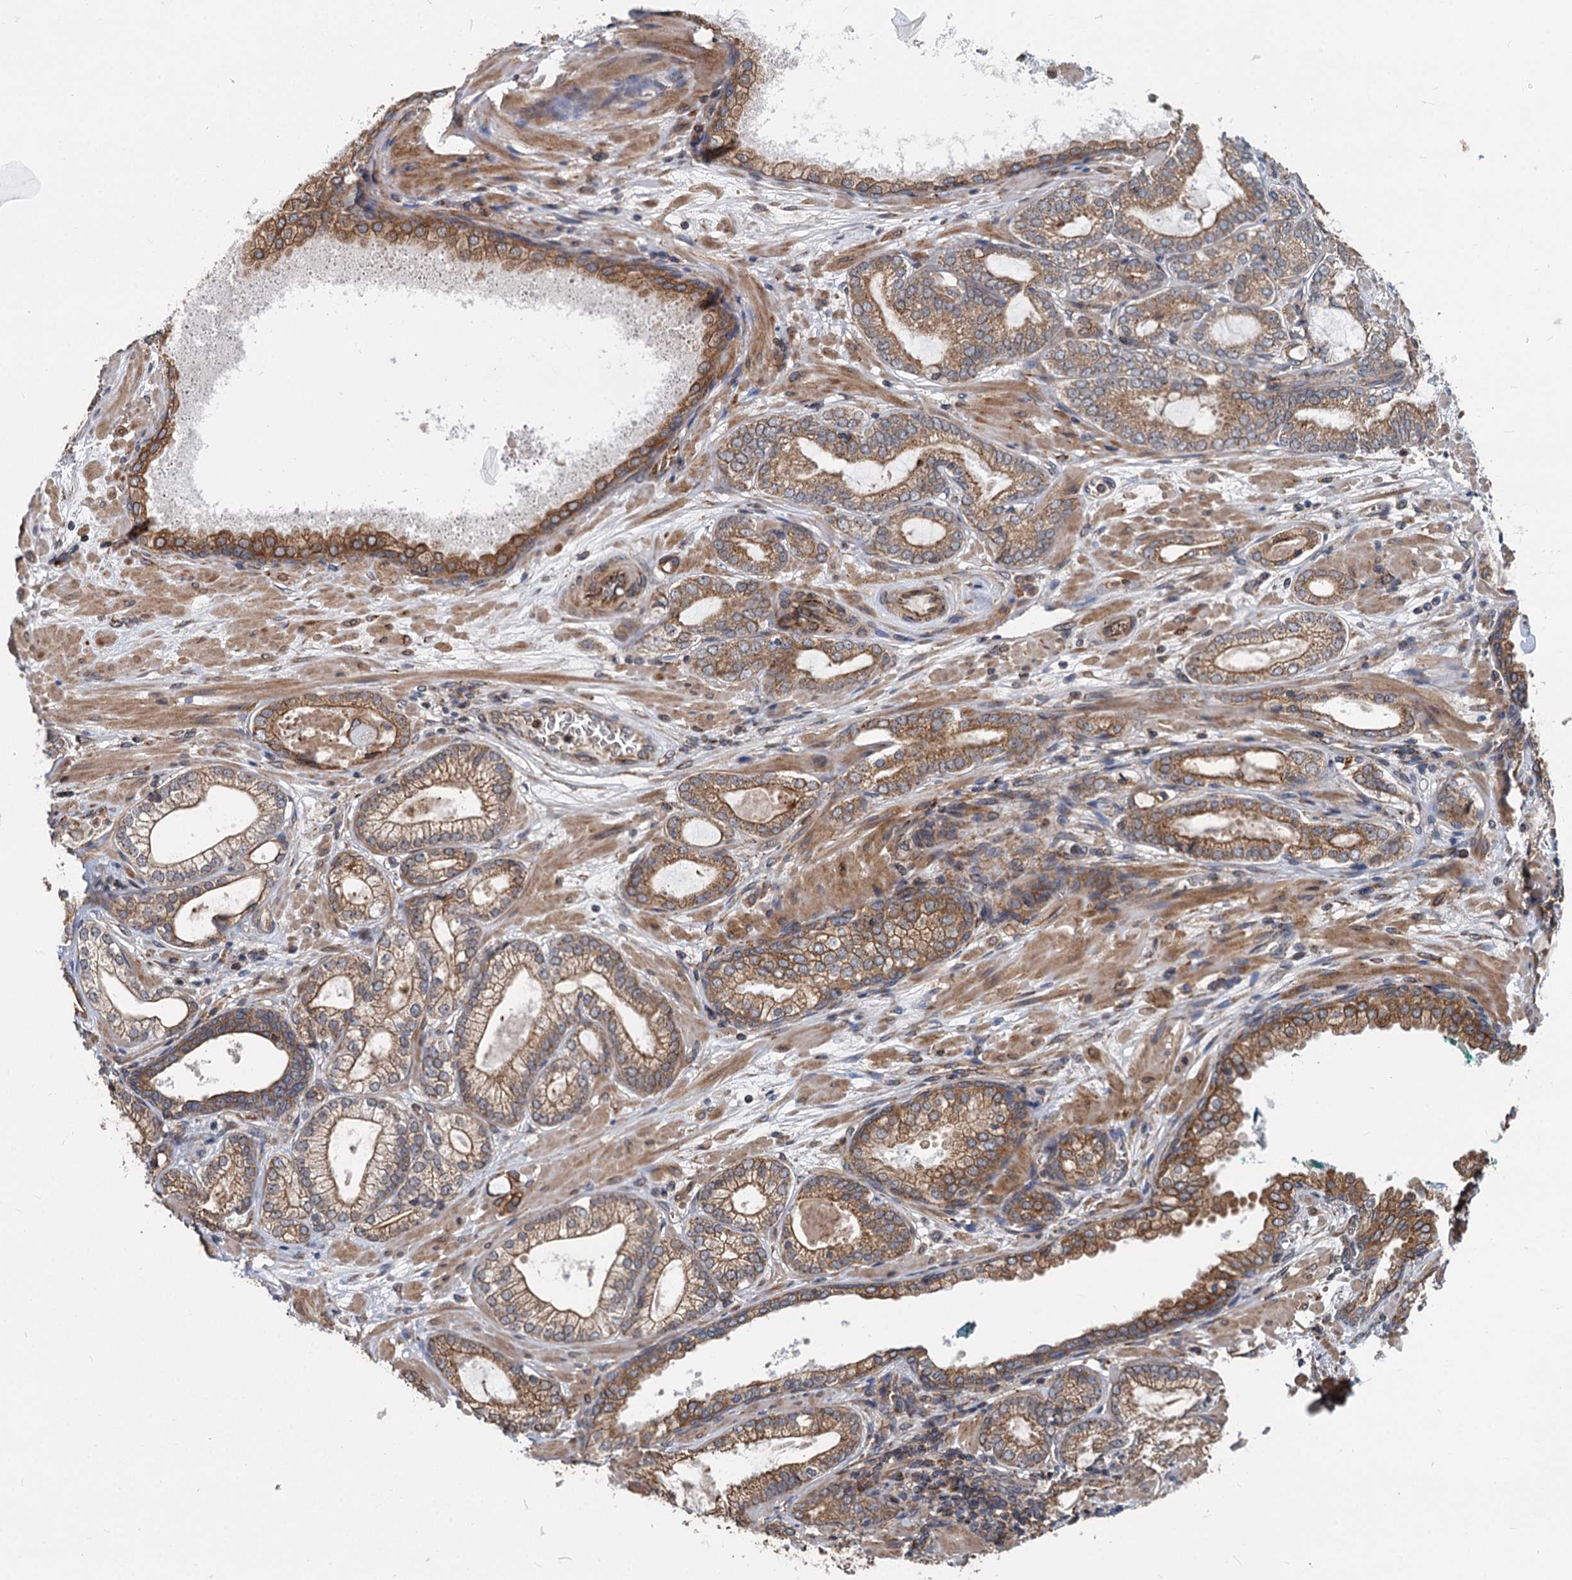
{"staining": {"intensity": "moderate", "quantity": ">75%", "location": "cytoplasmic/membranous"}, "tissue": "prostate cancer", "cell_type": "Tumor cells", "image_type": "cancer", "snomed": [{"axis": "morphology", "description": "Adenocarcinoma, High grade"}, {"axis": "topography", "description": "Prostate"}], "caption": "Approximately >75% of tumor cells in adenocarcinoma (high-grade) (prostate) exhibit moderate cytoplasmic/membranous protein expression as visualized by brown immunohistochemical staining.", "gene": "STIM1", "patient": {"sex": "male", "age": 60}}